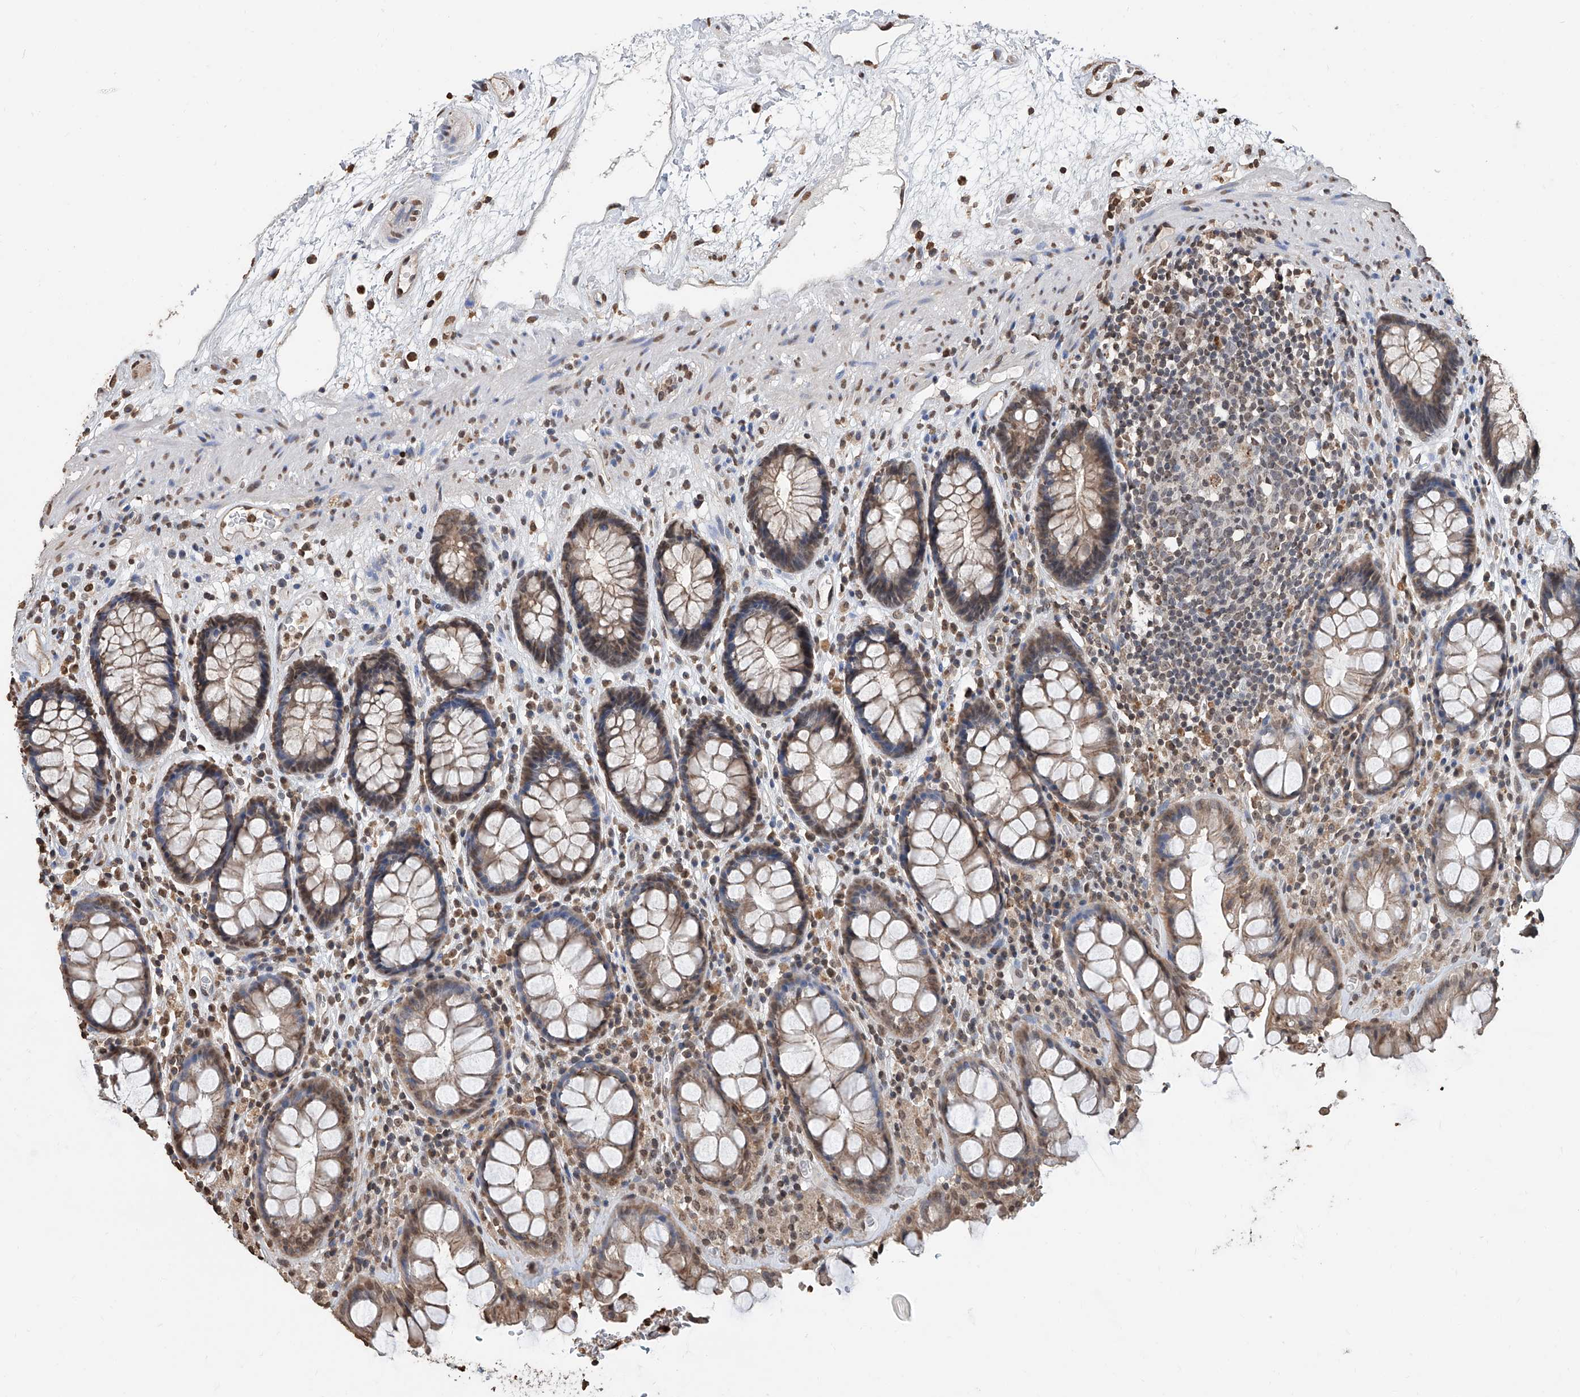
{"staining": {"intensity": "moderate", "quantity": ">75%", "location": "cytoplasmic/membranous,nuclear"}, "tissue": "rectum", "cell_type": "Glandular cells", "image_type": "normal", "snomed": [{"axis": "morphology", "description": "Normal tissue, NOS"}, {"axis": "topography", "description": "Rectum"}], "caption": "Immunohistochemistry (IHC) micrograph of benign rectum: rectum stained using immunohistochemistry (IHC) reveals medium levels of moderate protein expression localized specifically in the cytoplasmic/membranous,nuclear of glandular cells, appearing as a cytoplasmic/membranous,nuclear brown color.", "gene": "RP9", "patient": {"sex": "male", "age": 64}}